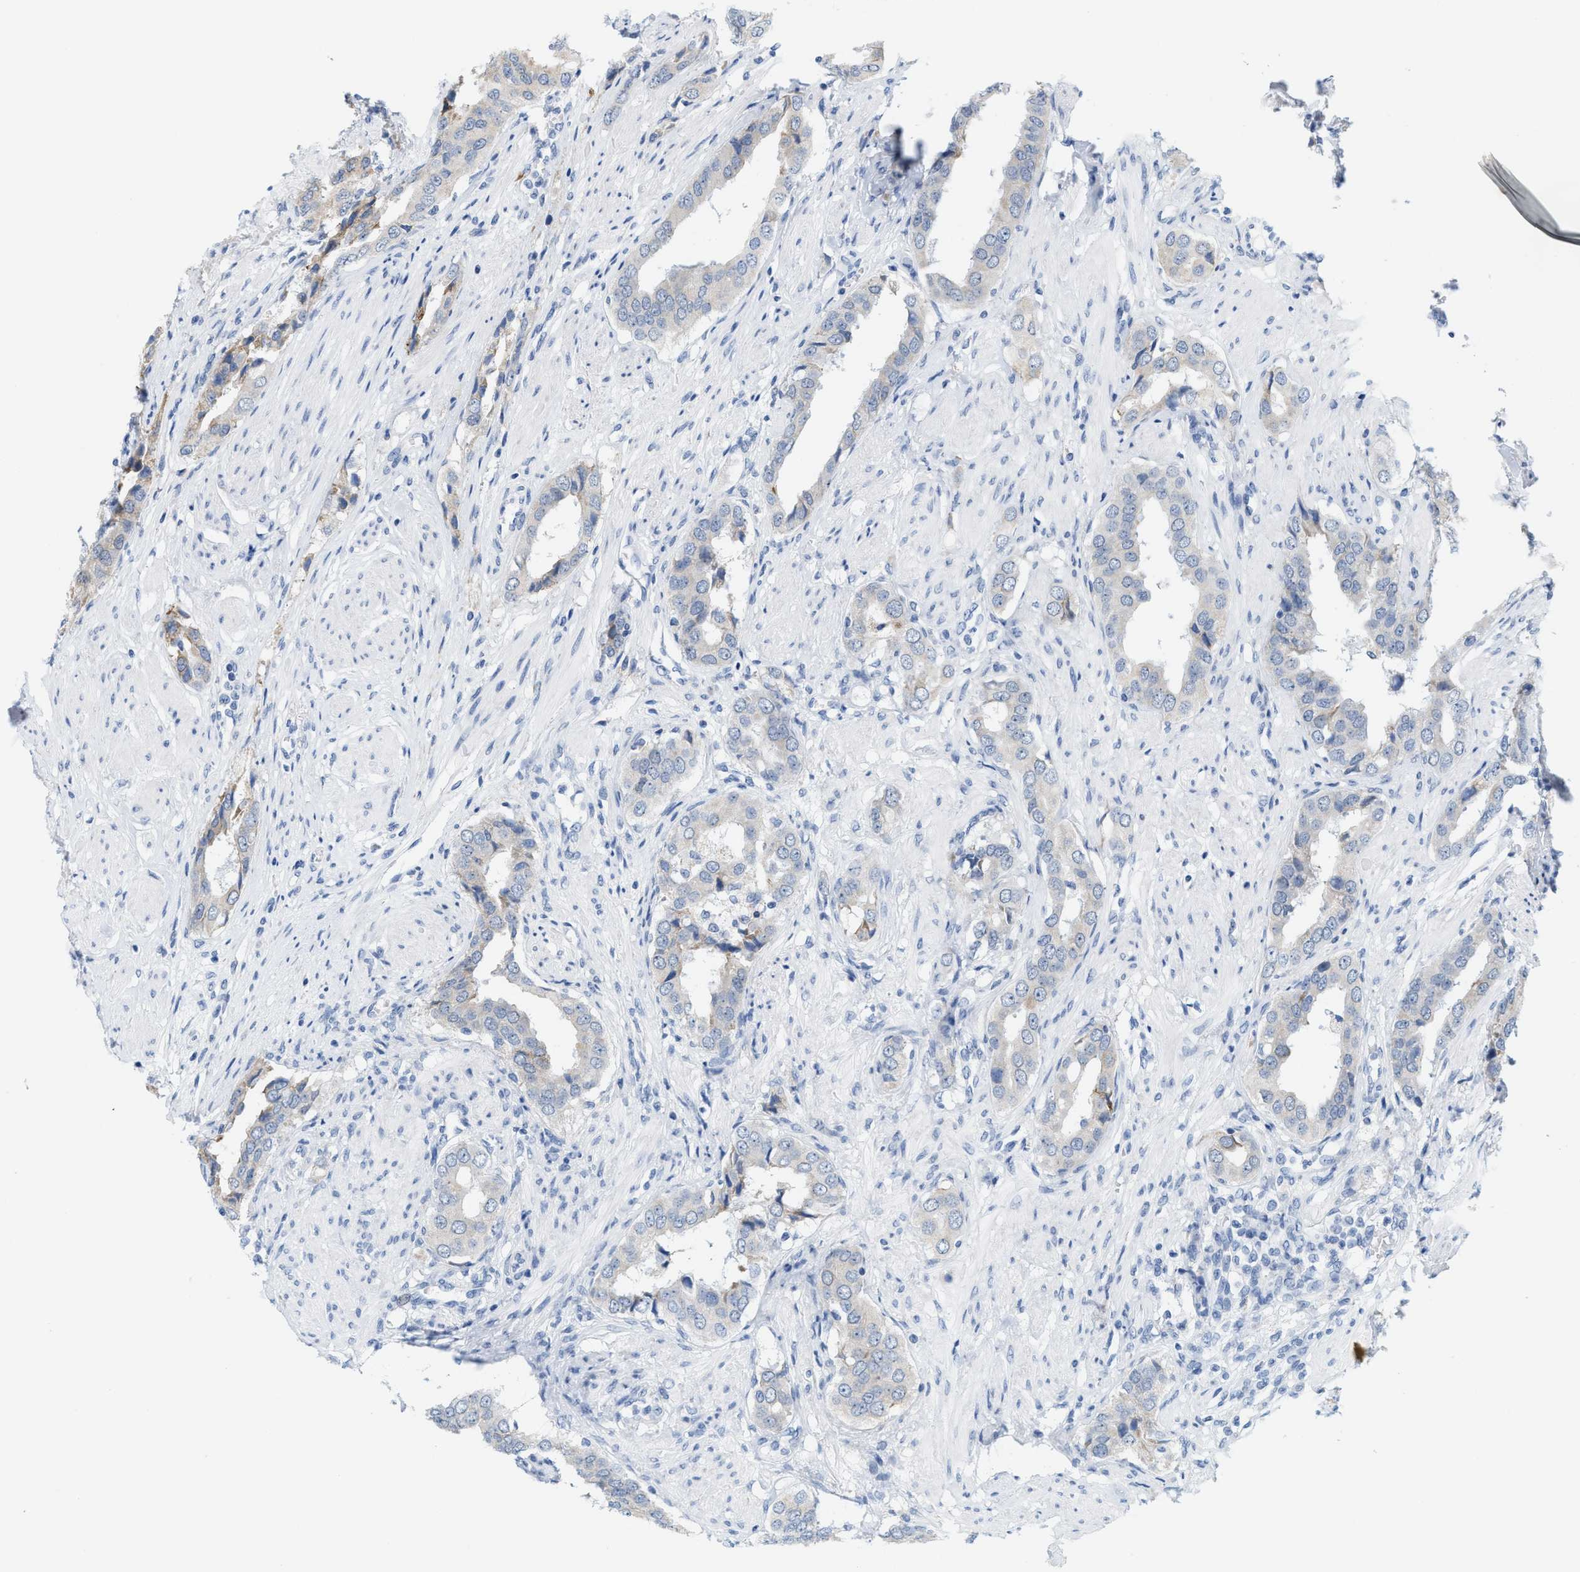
{"staining": {"intensity": "negative", "quantity": "none", "location": "none"}, "tissue": "prostate cancer", "cell_type": "Tumor cells", "image_type": "cancer", "snomed": [{"axis": "morphology", "description": "Adenocarcinoma, High grade"}, {"axis": "topography", "description": "Prostate"}], "caption": "Immunohistochemistry (IHC) image of neoplastic tissue: human prostate cancer stained with DAB (3,3'-diaminobenzidine) displays no significant protein expression in tumor cells.", "gene": "KIFC3", "patient": {"sex": "male", "age": 52}}